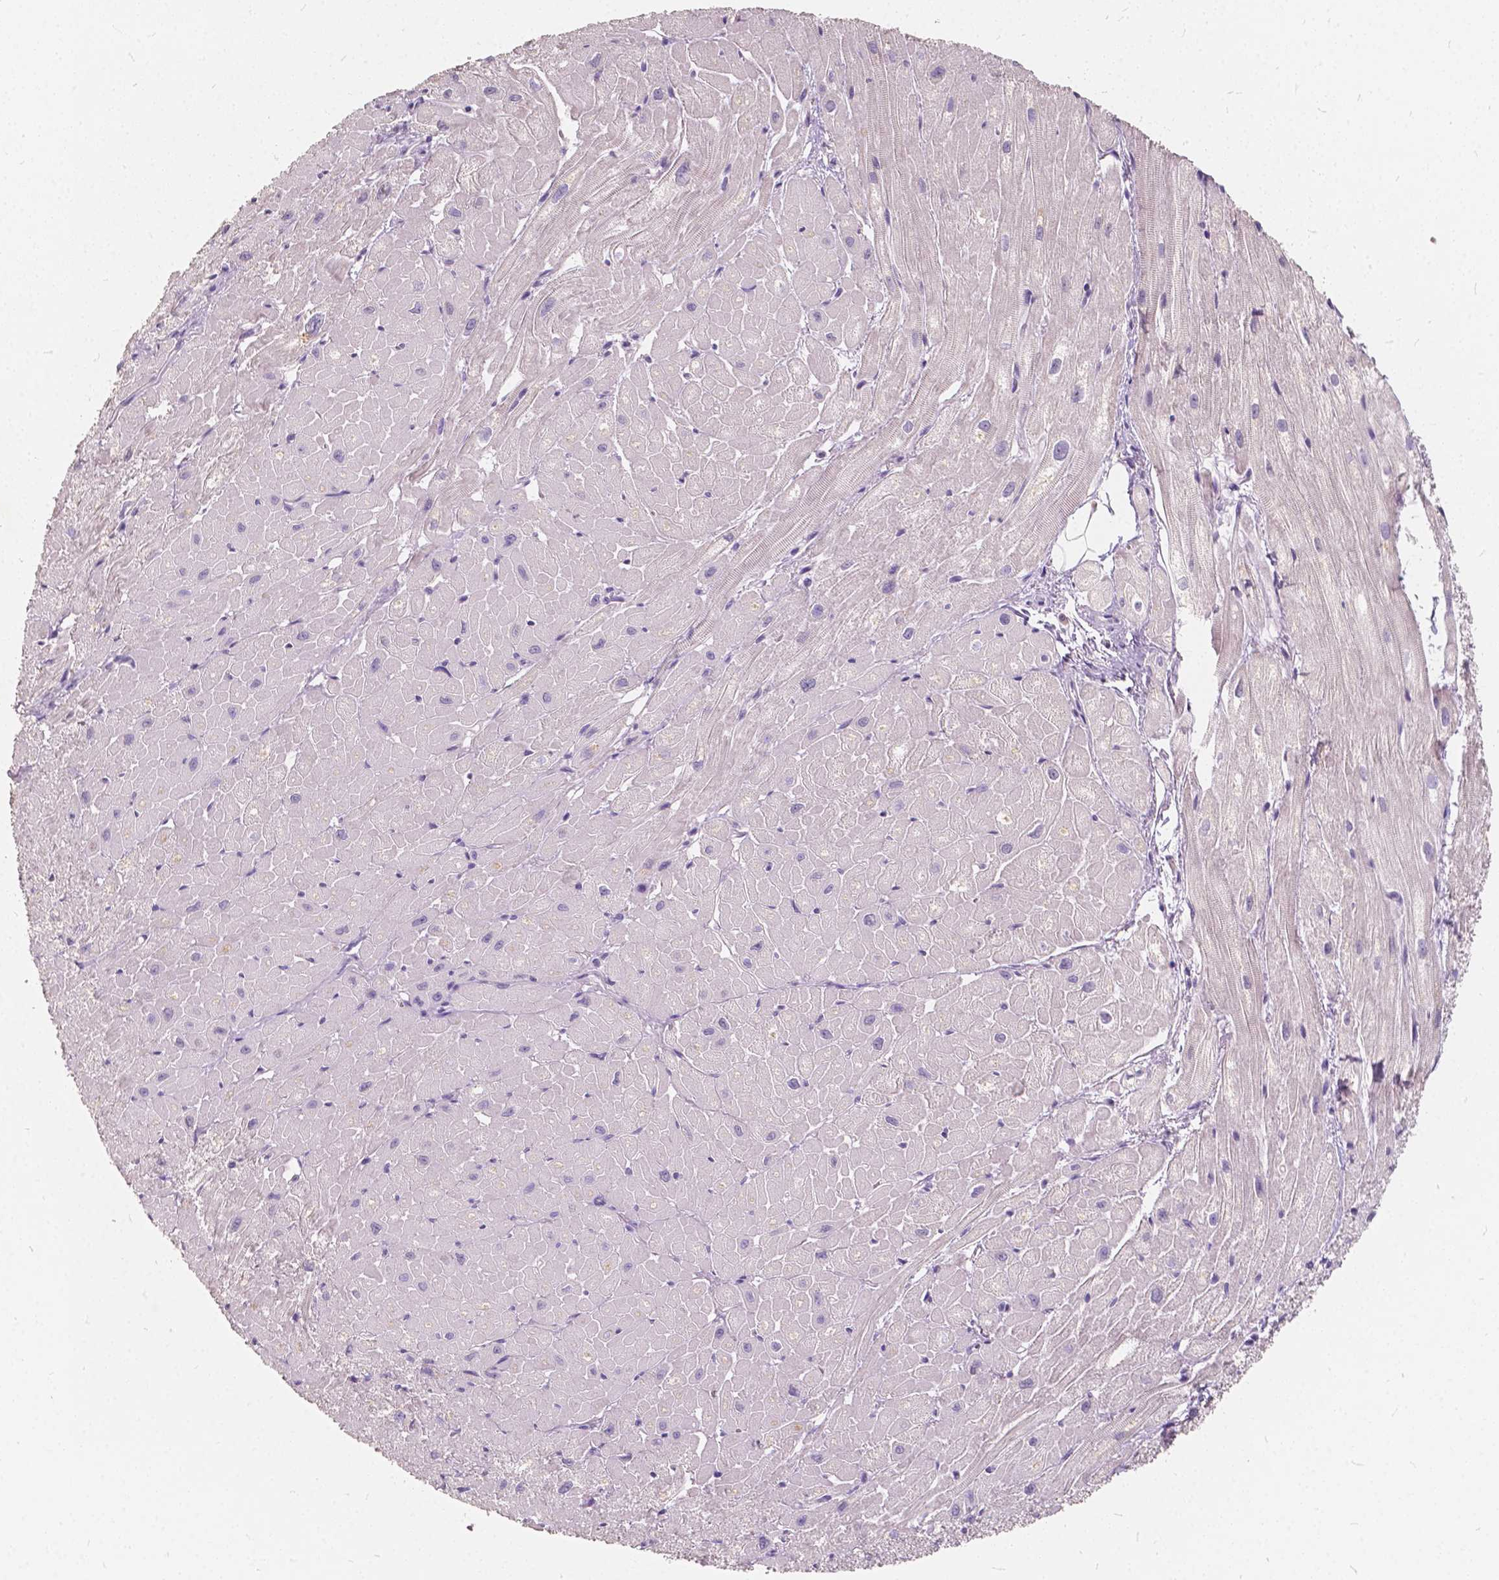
{"staining": {"intensity": "negative", "quantity": "none", "location": "none"}, "tissue": "heart muscle", "cell_type": "Cardiomyocytes", "image_type": "normal", "snomed": [{"axis": "morphology", "description": "Normal tissue, NOS"}, {"axis": "topography", "description": "Heart"}], "caption": "Immunohistochemistry photomicrograph of normal heart muscle: human heart muscle stained with DAB reveals no significant protein positivity in cardiomyocytes.", "gene": "SLC7A8", "patient": {"sex": "male", "age": 62}}